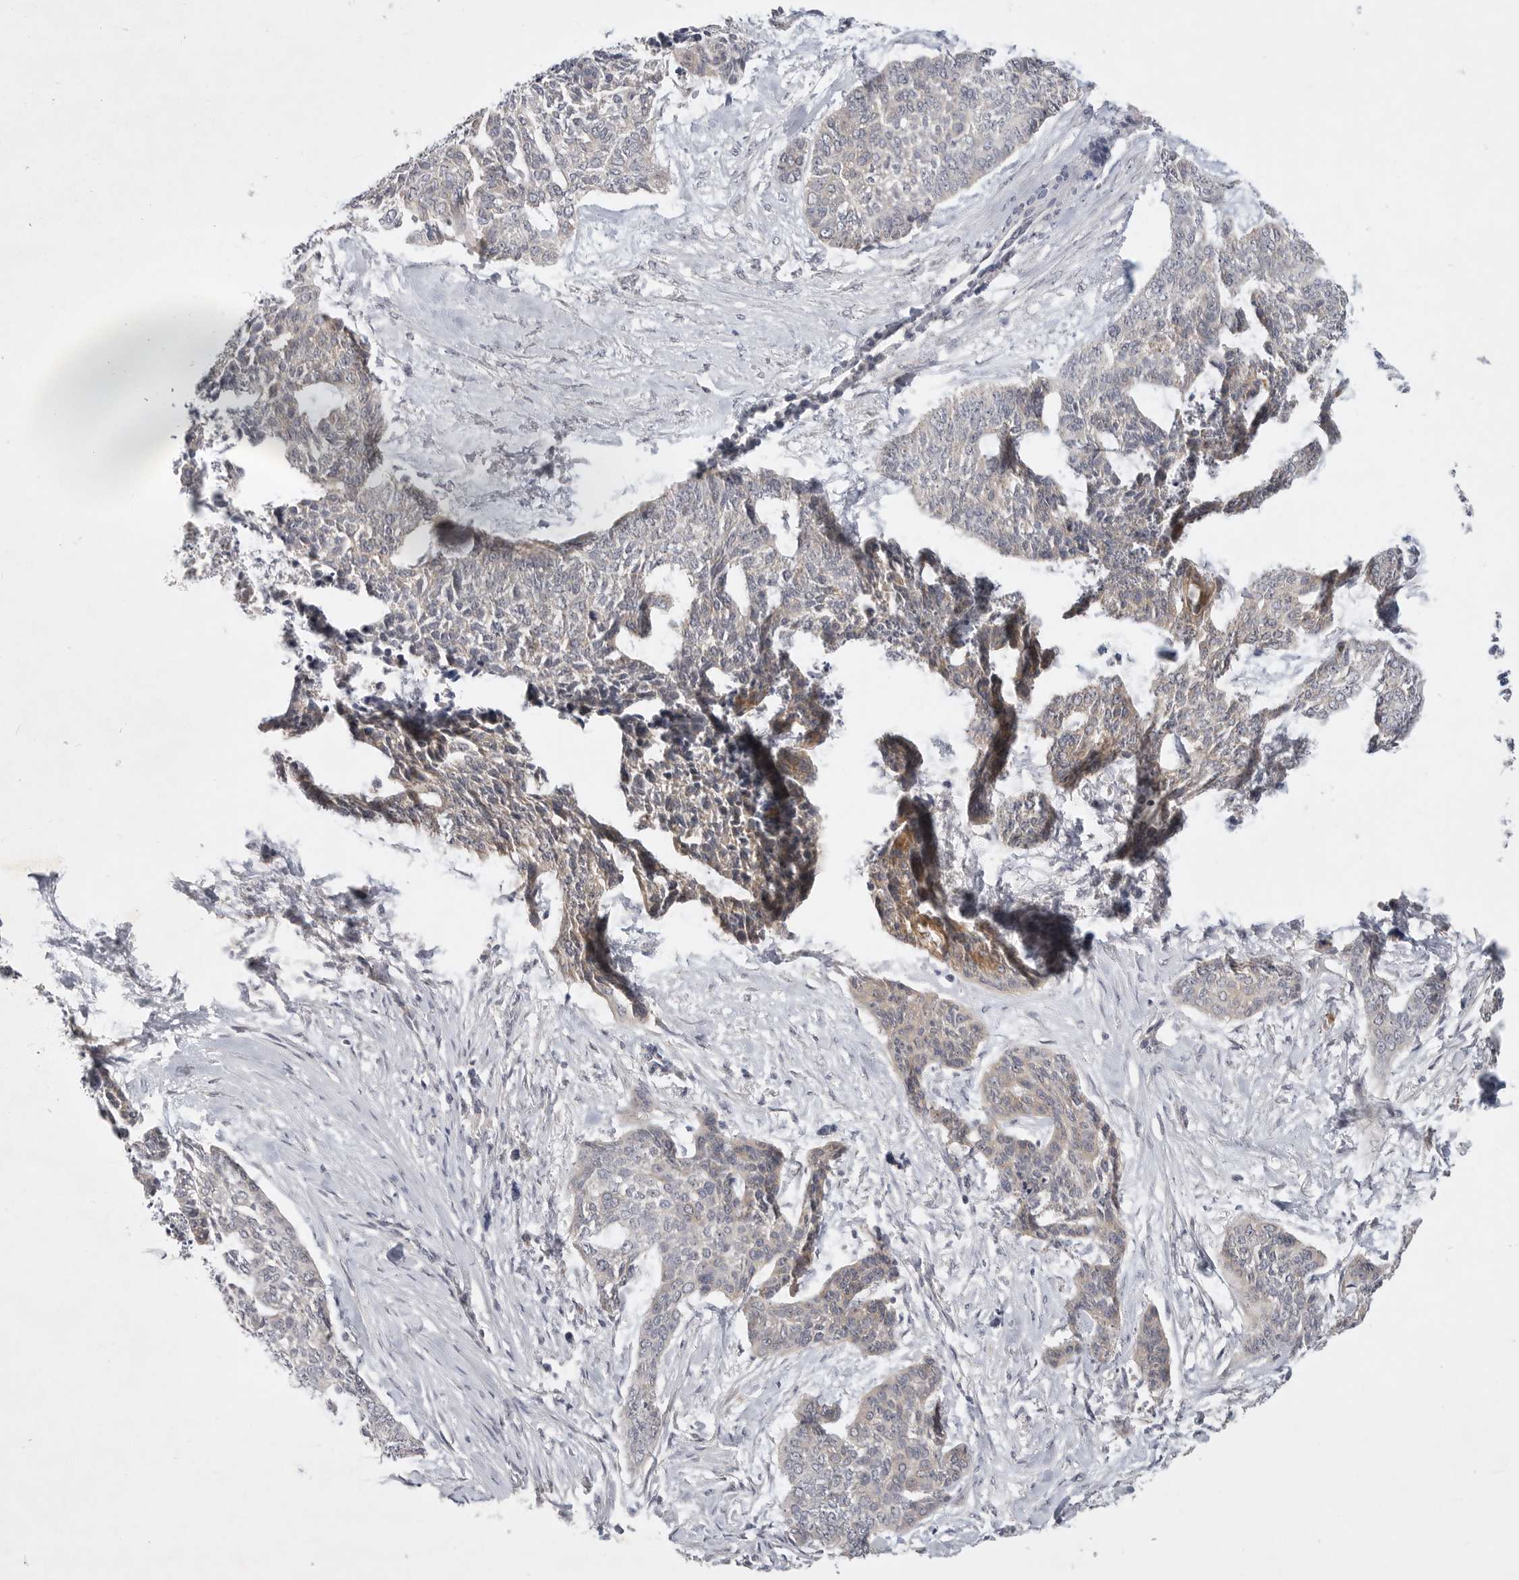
{"staining": {"intensity": "negative", "quantity": "none", "location": "none"}, "tissue": "skin cancer", "cell_type": "Tumor cells", "image_type": "cancer", "snomed": [{"axis": "morphology", "description": "Basal cell carcinoma"}, {"axis": "topography", "description": "Skin"}], "caption": "Immunohistochemistry photomicrograph of neoplastic tissue: human skin cancer (basal cell carcinoma) stained with DAB (3,3'-diaminobenzidine) shows no significant protein expression in tumor cells. (DAB (3,3'-diaminobenzidine) IHC, high magnification).", "gene": "ITGAD", "patient": {"sex": "female", "age": 64}}